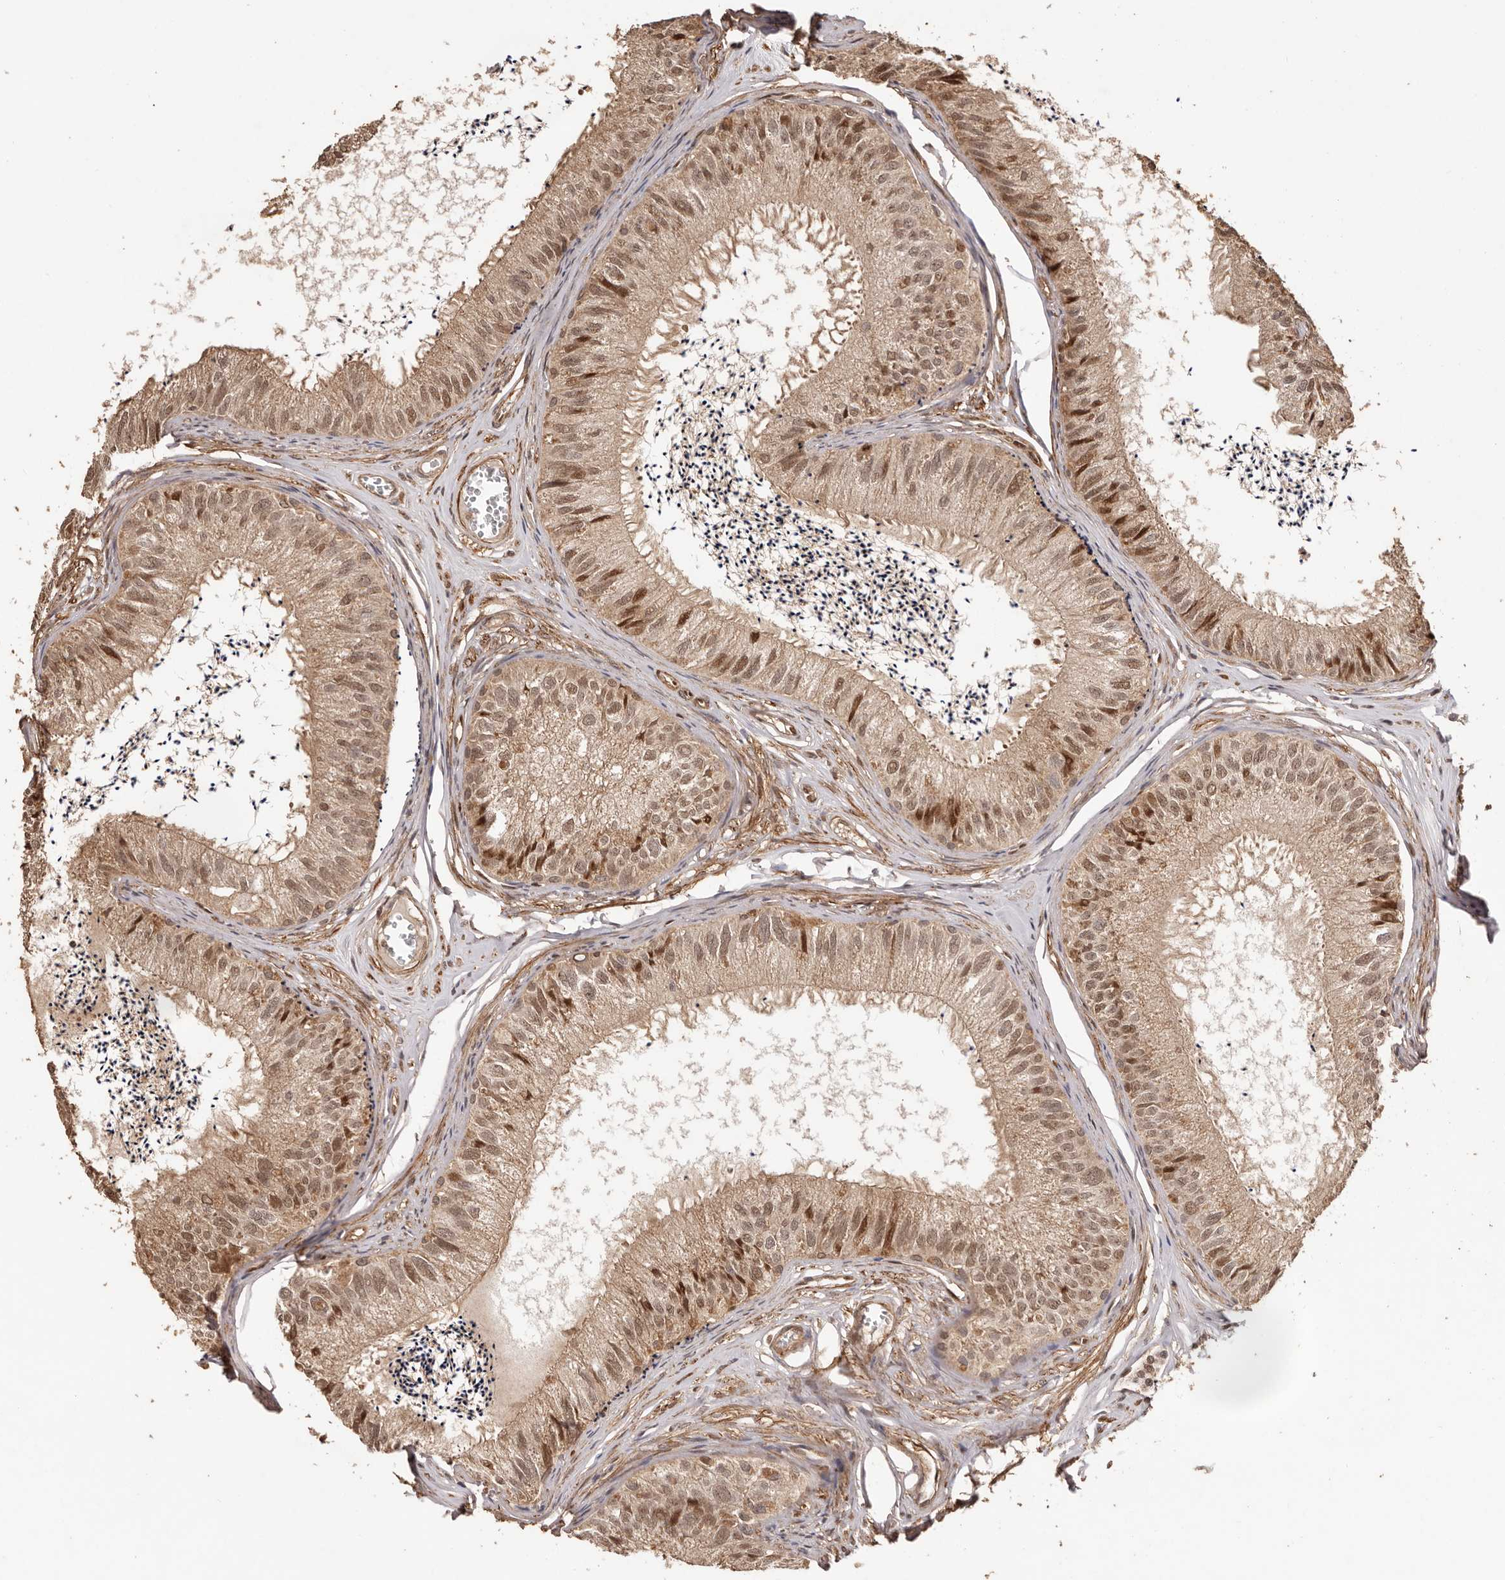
{"staining": {"intensity": "moderate", "quantity": ">75%", "location": "cytoplasmic/membranous,nuclear"}, "tissue": "epididymis", "cell_type": "Glandular cells", "image_type": "normal", "snomed": [{"axis": "morphology", "description": "Normal tissue, NOS"}, {"axis": "topography", "description": "Epididymis"}], "caption": "A high-resolution micrograph shows immunohistochemistry (IHC) staining of unremarkable epididymis, which demonstrates moderate cytoplasmic/membranous,nuclear staining in approximately >75% of glandular cells.", "gene": "UBR2", "patient": {"sex": "male", "age": 79}}